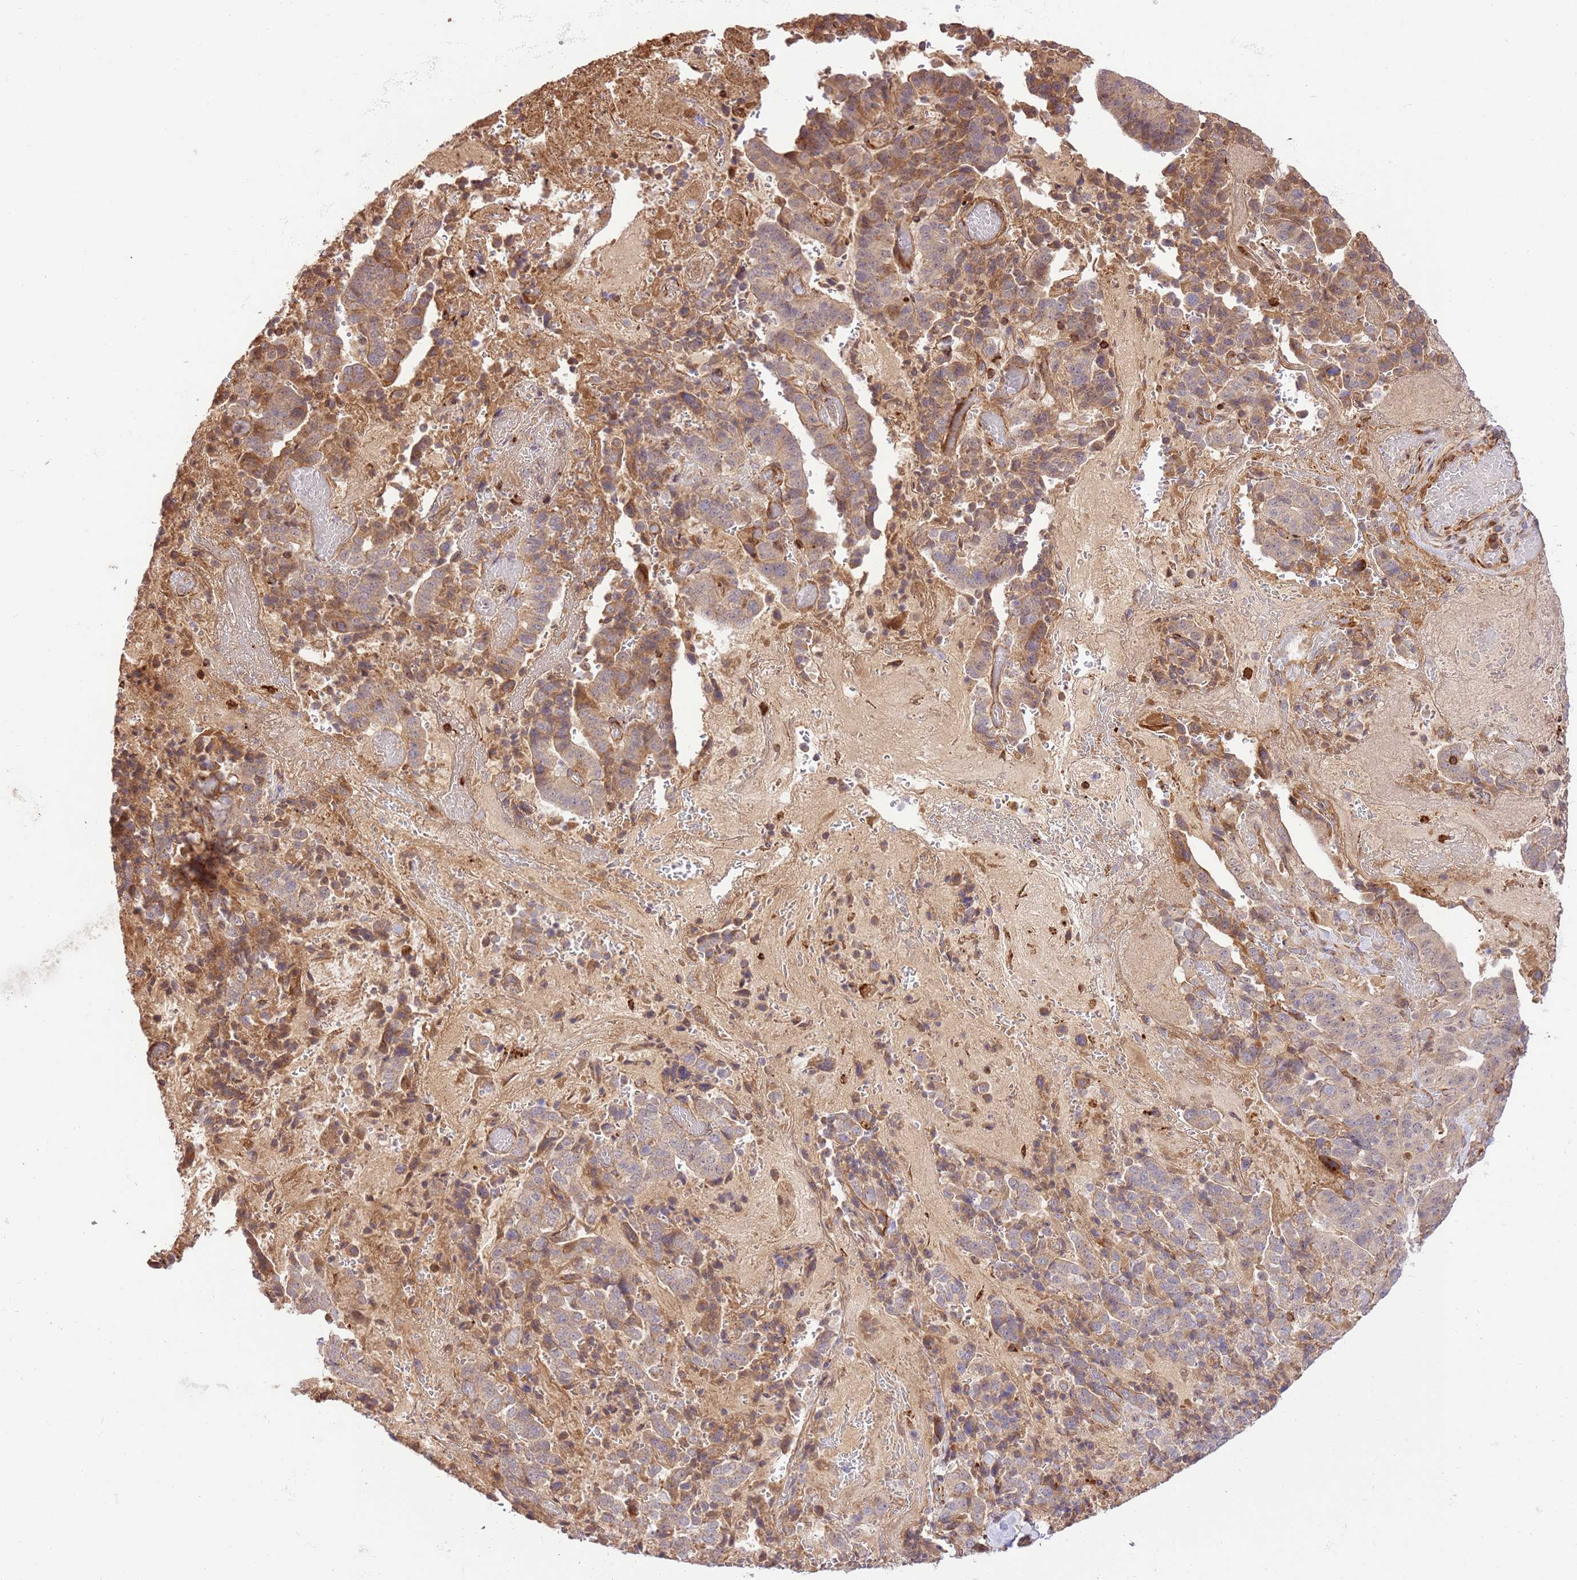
{"staining": {"intensity": "weak", "quantity": ">75%", "location": "cytoplasmic/membranous"}, "tissue": "stomach cancer", "cell_type": "Tumor cells", "image_type": "cancer", "snomed": [{"axis": "morphology", "description": "Adenocarcinoma, NOS"}, {"axis": "topography", "description": "Stomach"}], "caption": "Tumor cells display low levels of weak cytoplasmic/membranous positivity in approximately >75% of cells in human stomach cancer.", "gene": "KATNAL2", "patient": {"sex": "male", "age": 48}}